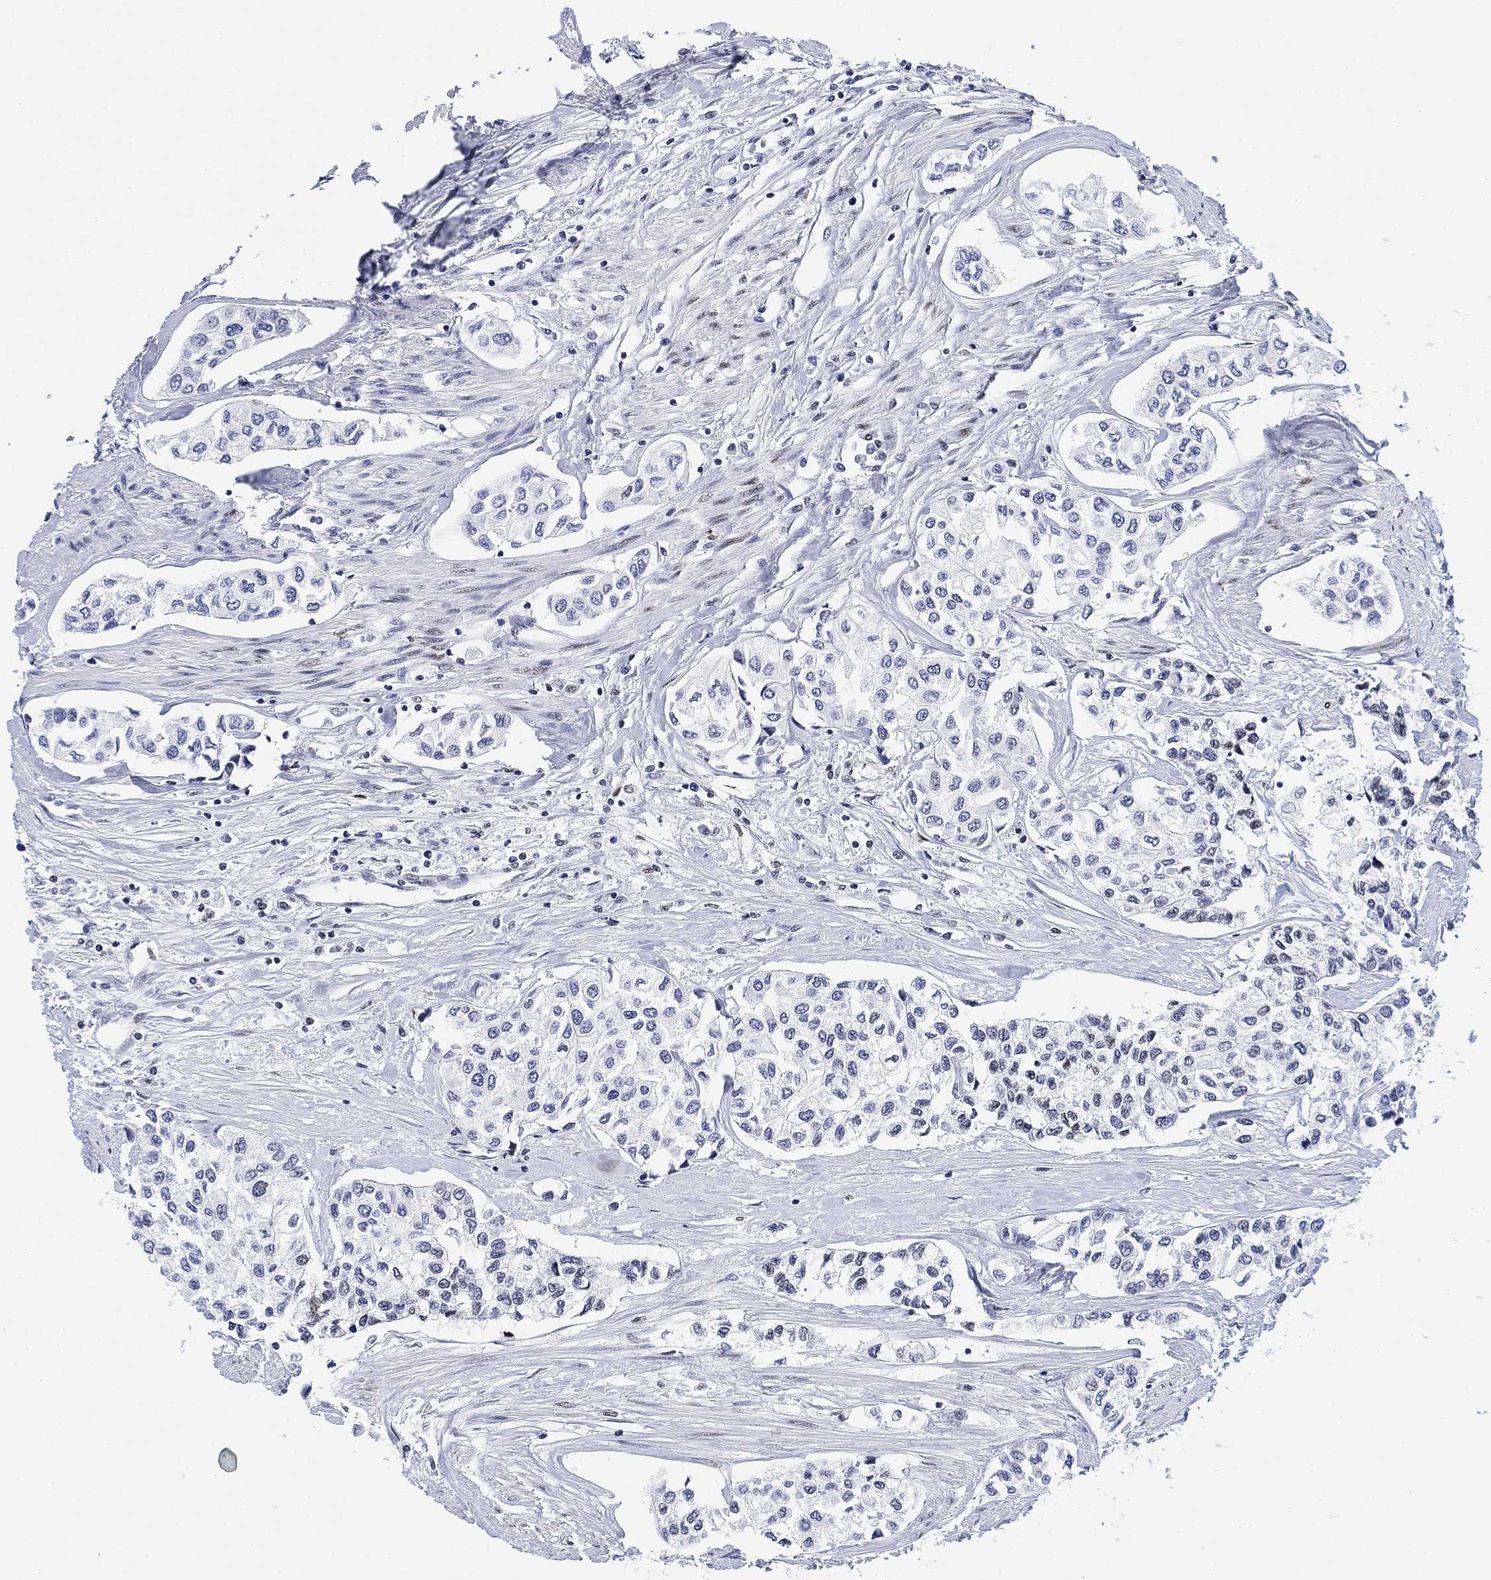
{"staining": {"intensity": "negative", "quantity": "none", "location": "none"}, "tissue": "urothelial cancer", "cell_type": "Tumor cells", "image_type": "cancer", "snomed": [{"axis": "morphology", "description": "Urothelial carcinoma, High grade"}, {"axis": "topography", "description": "Urinary bladder"}], "caption": "Human urothelial carcinoma (high-grade) stained for a protein using immunohistochemistry reveals no expression in tumor cells.", "gene": "H1-10", "patient": {"sex": "male", "age": 73}}